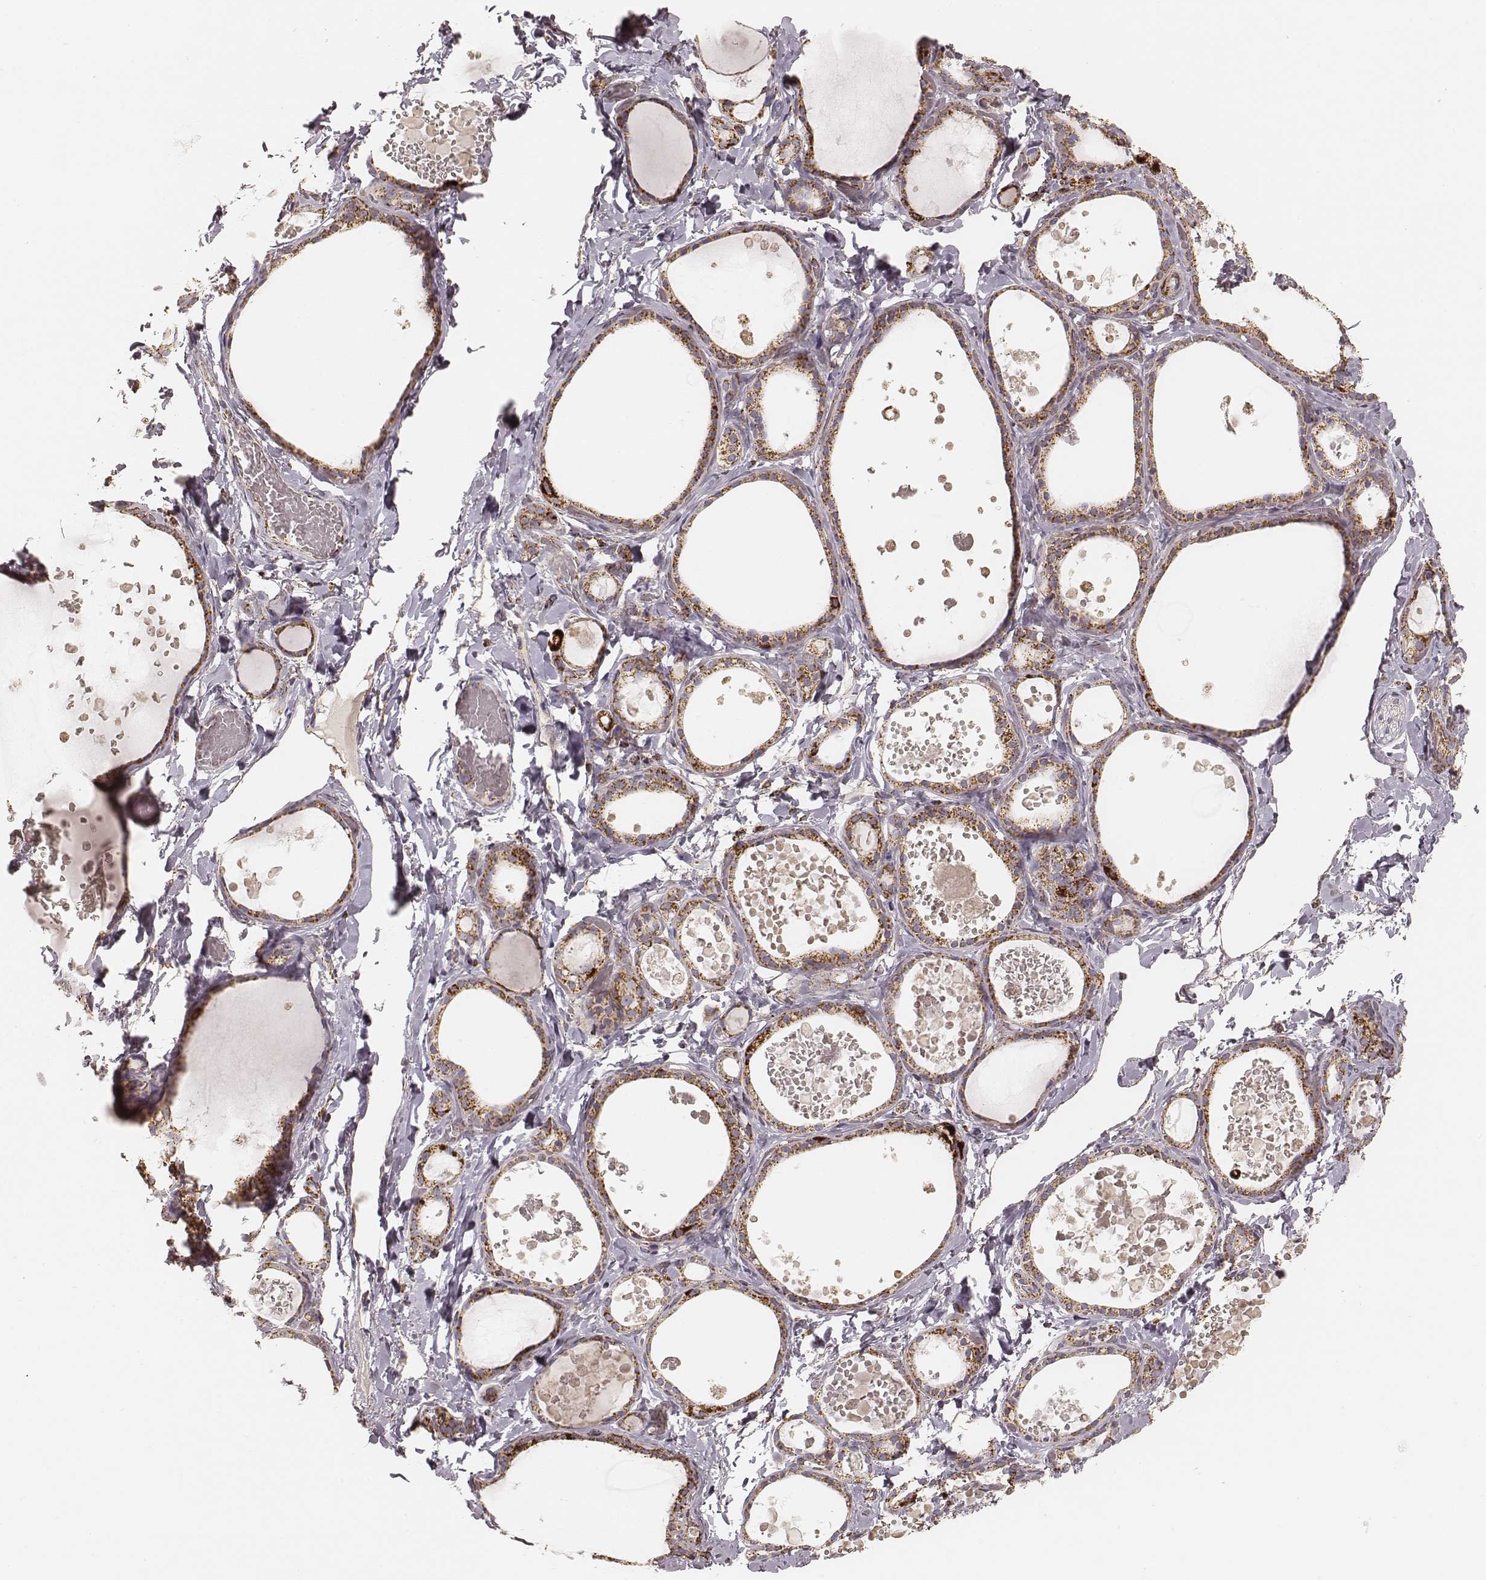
{"staining": {"intensity": "strong", "quantity": ">75%", "location": "cytoplasmic/membranous"}, "tissue": "thyroid gland", "cell_type": "Glandular cells", "image_type": "normal", "snomed": [{"axis": "morphology", "description": "Normal tissue, NOS"}, {"axis": "topography", "description": "Thyroid gland"}], "caption": "Immunohistochemistry of normal human thyroid gland displays high levels of strong cytoplasmic/membranous positivity in about >75% of glandular cells.", "gene": "CS", "patient": {"sex": "female", "age": 56}}